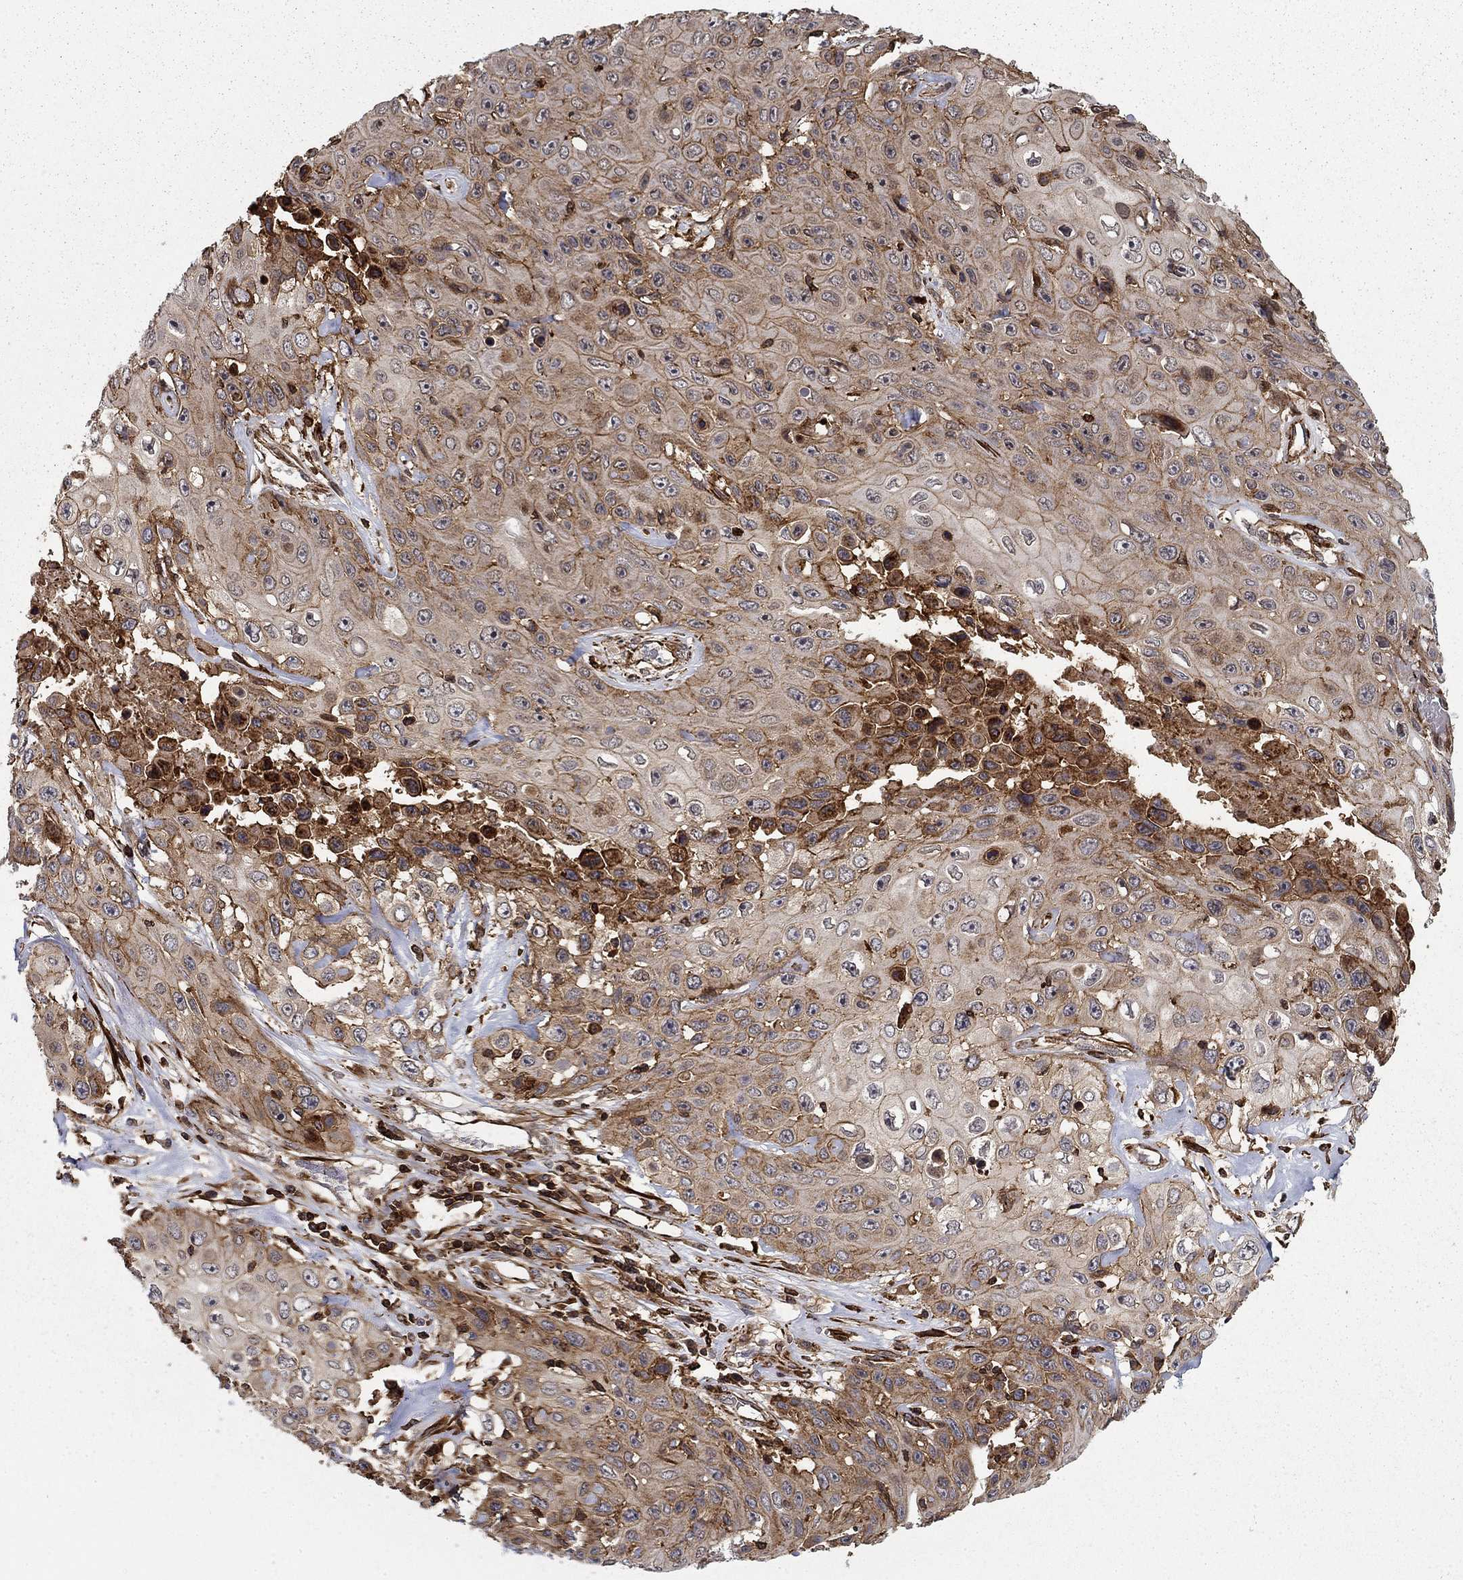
{"staining": {"intensity": "strong", "quantity": "<25%", "location": "cytoplasmic/membranous"}, "tissue": "skin cancer", "cell_type": "Tumor cells", "image_type": "cancer", "snomed": [{"axis": "morphology", "description": "Squamous cell carcinoma, NOS"}, {"axis": "topography", "description": "Skin"}], "caption": "Immunohistochemical staining of human skin cancer (squamous cell carcinoma) exhibits medium levels of strong cytoplasmic/membranous protein staining in approximately <25% of tumor cells. The staining is performed using DAB brown chromogen to label protein expression. The nuclei are counter-stained blue using hematoxylin.", "gene": "ADM", "patient": {"sex": "male", "age": 82}}